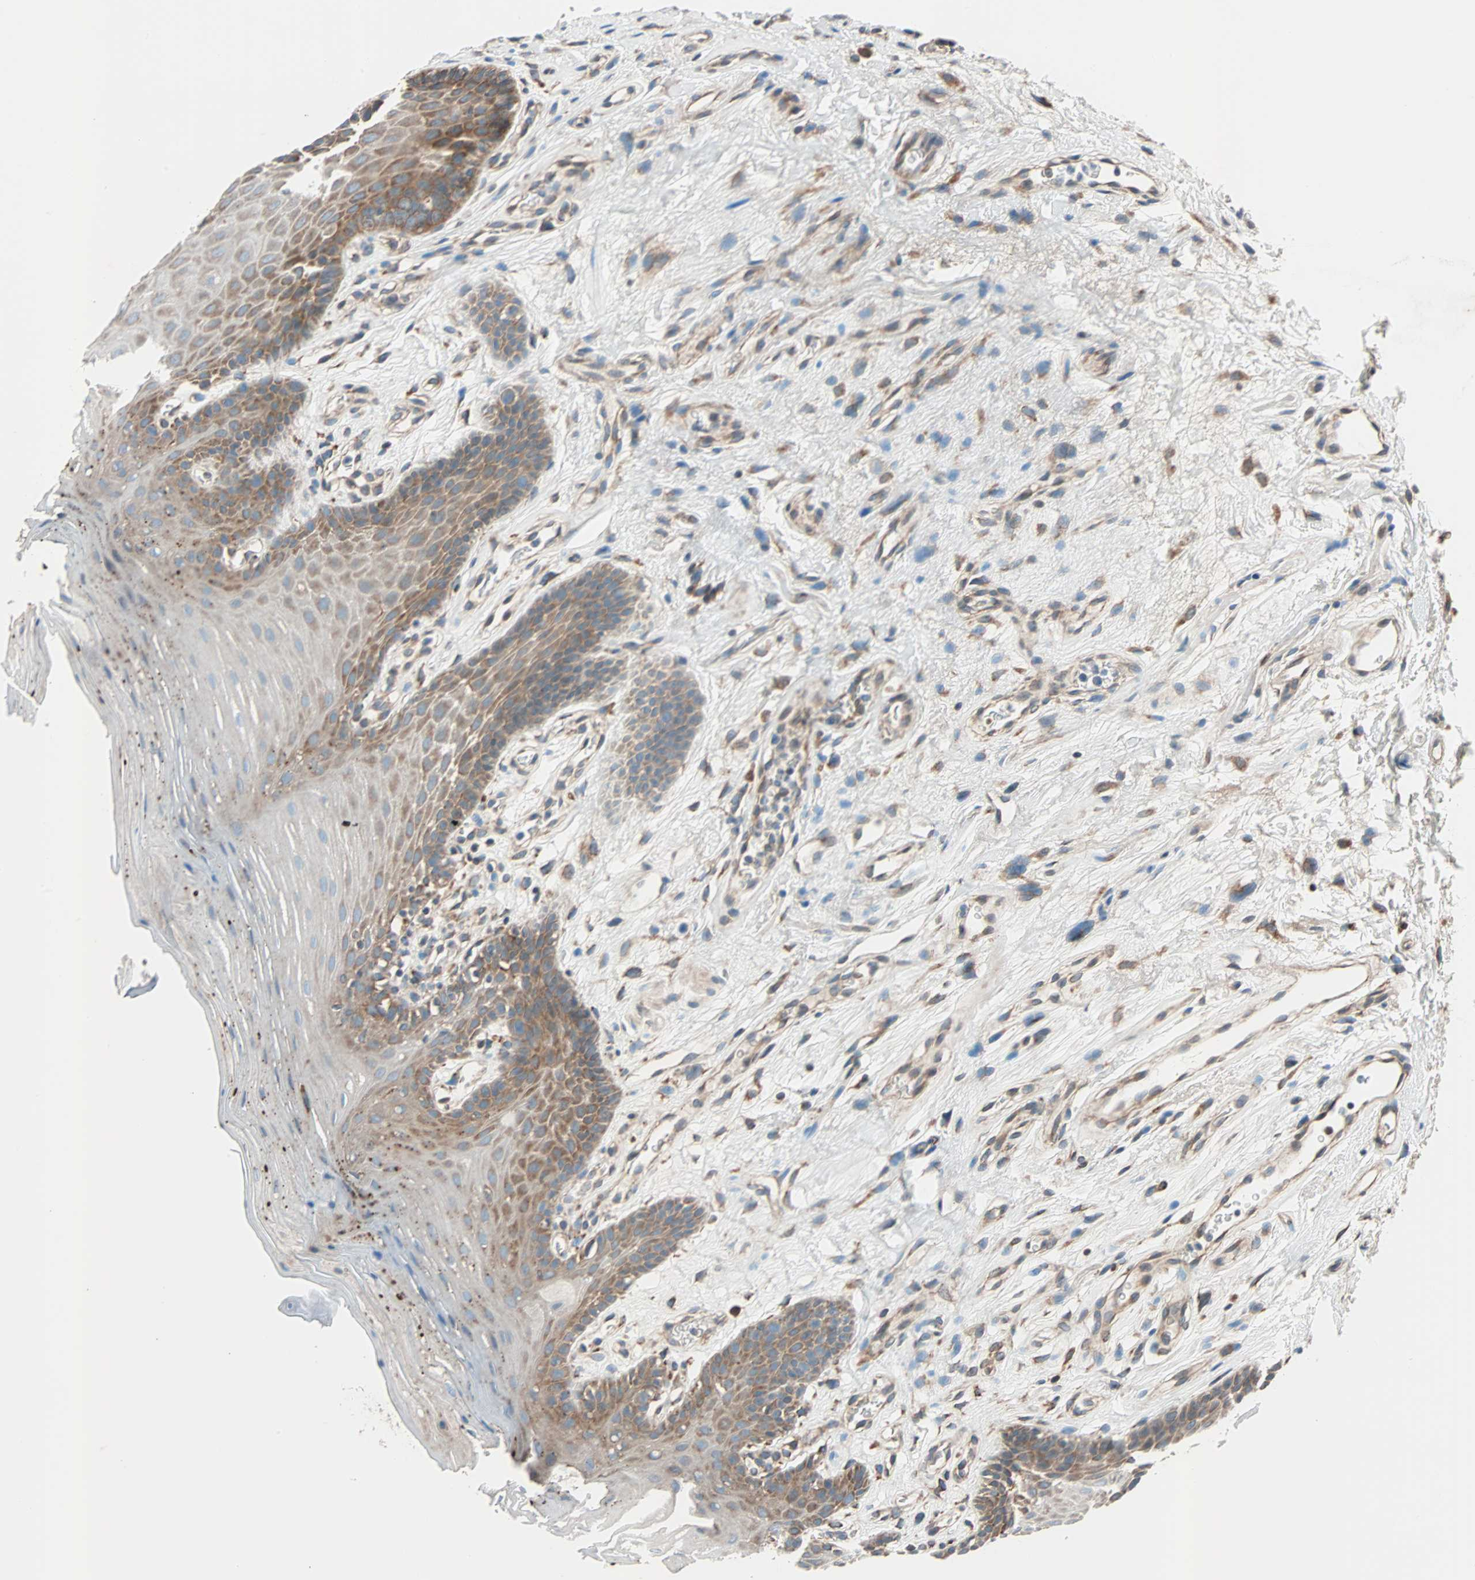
{"staining": {"intensity": "moderate", "quantity": "25%-75%", "location": "cytoplasmic/membranous"}, "tissue": "oral mucosa", "cell_type": "Squamous epithelial cells", "image_type": "normal", "snomed": [{"axis": "morphology", "description": "Normal tissue, NOS"}, {"axis": "topography", "description": "Oral tissue"}], "caption": "Squamous epithelial cells exhibit medium levels of moderate cytoplasmic/membranous expression in approximately 25%-75% of cells in unremarkable human oral mucosa. The staining was performed using DAB, with brown indicating positive protein expression. Nuclei are stained blue with hematoxylin.", "gene": "PHYH", "patient": {"sex": "male", "age": 62}}